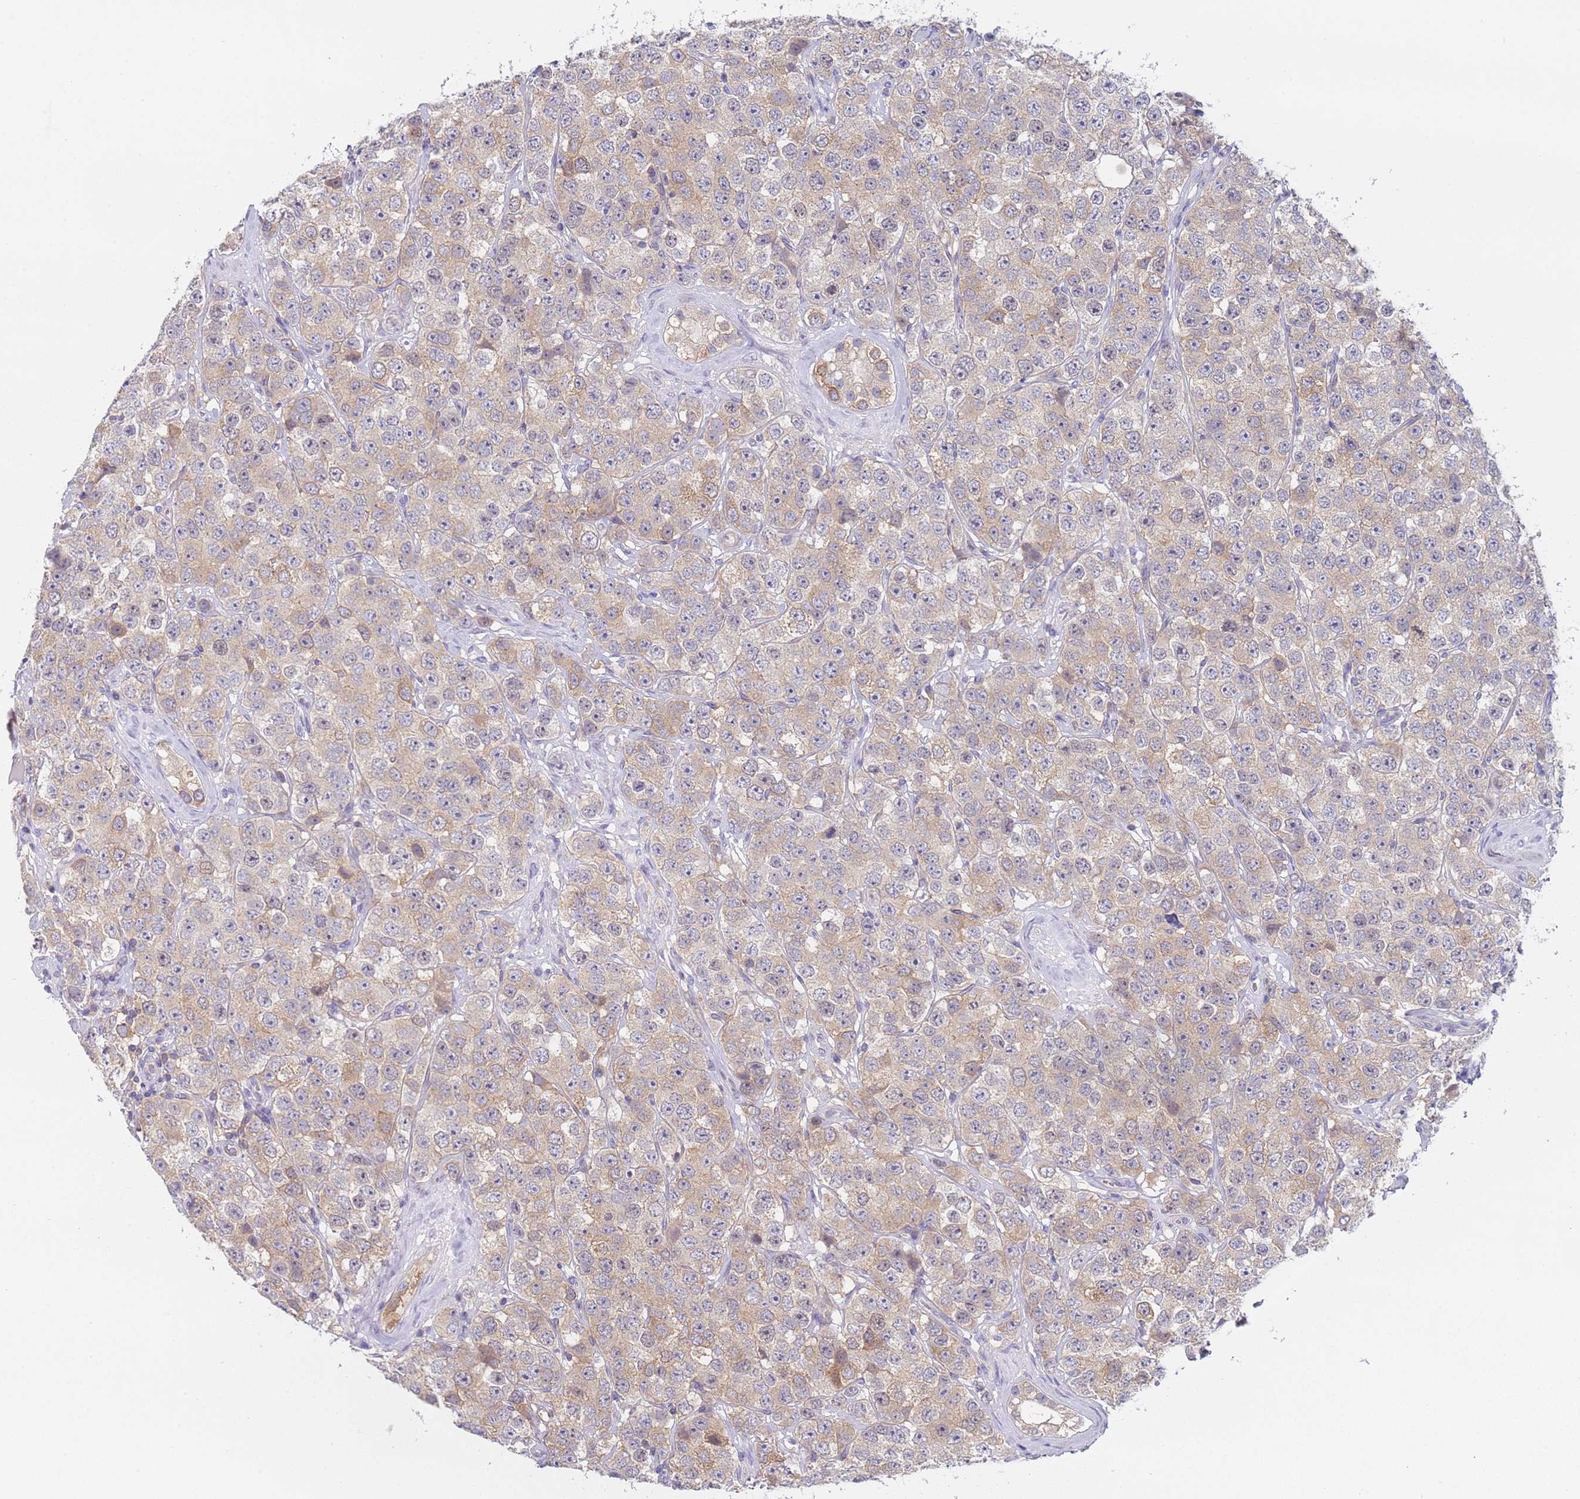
{"staining": {"intensity": "weak", "quantity": ">75%", "location": "cytoplasmic/membranous"}, "tissue": "testis cancer", "cell_type": "Tumor cells", "image_type": "cancer", "snomed": [{"axis": "morphology", "description": "Seminoma, NOS"}, {"axis": "topography", "description": "Testis"}], "caption": "Weak cytoplasmic/membranous protein positivity is present in about >75% of tumor cells in testis cancer (seminoma). The protein of interest is stained brown, and the nuclei are stained in blue (DAB IHC with brightfield microscopy, high magnification).", "gene": "CAPN7", "patient": {"sex": "male", "age": 28}}